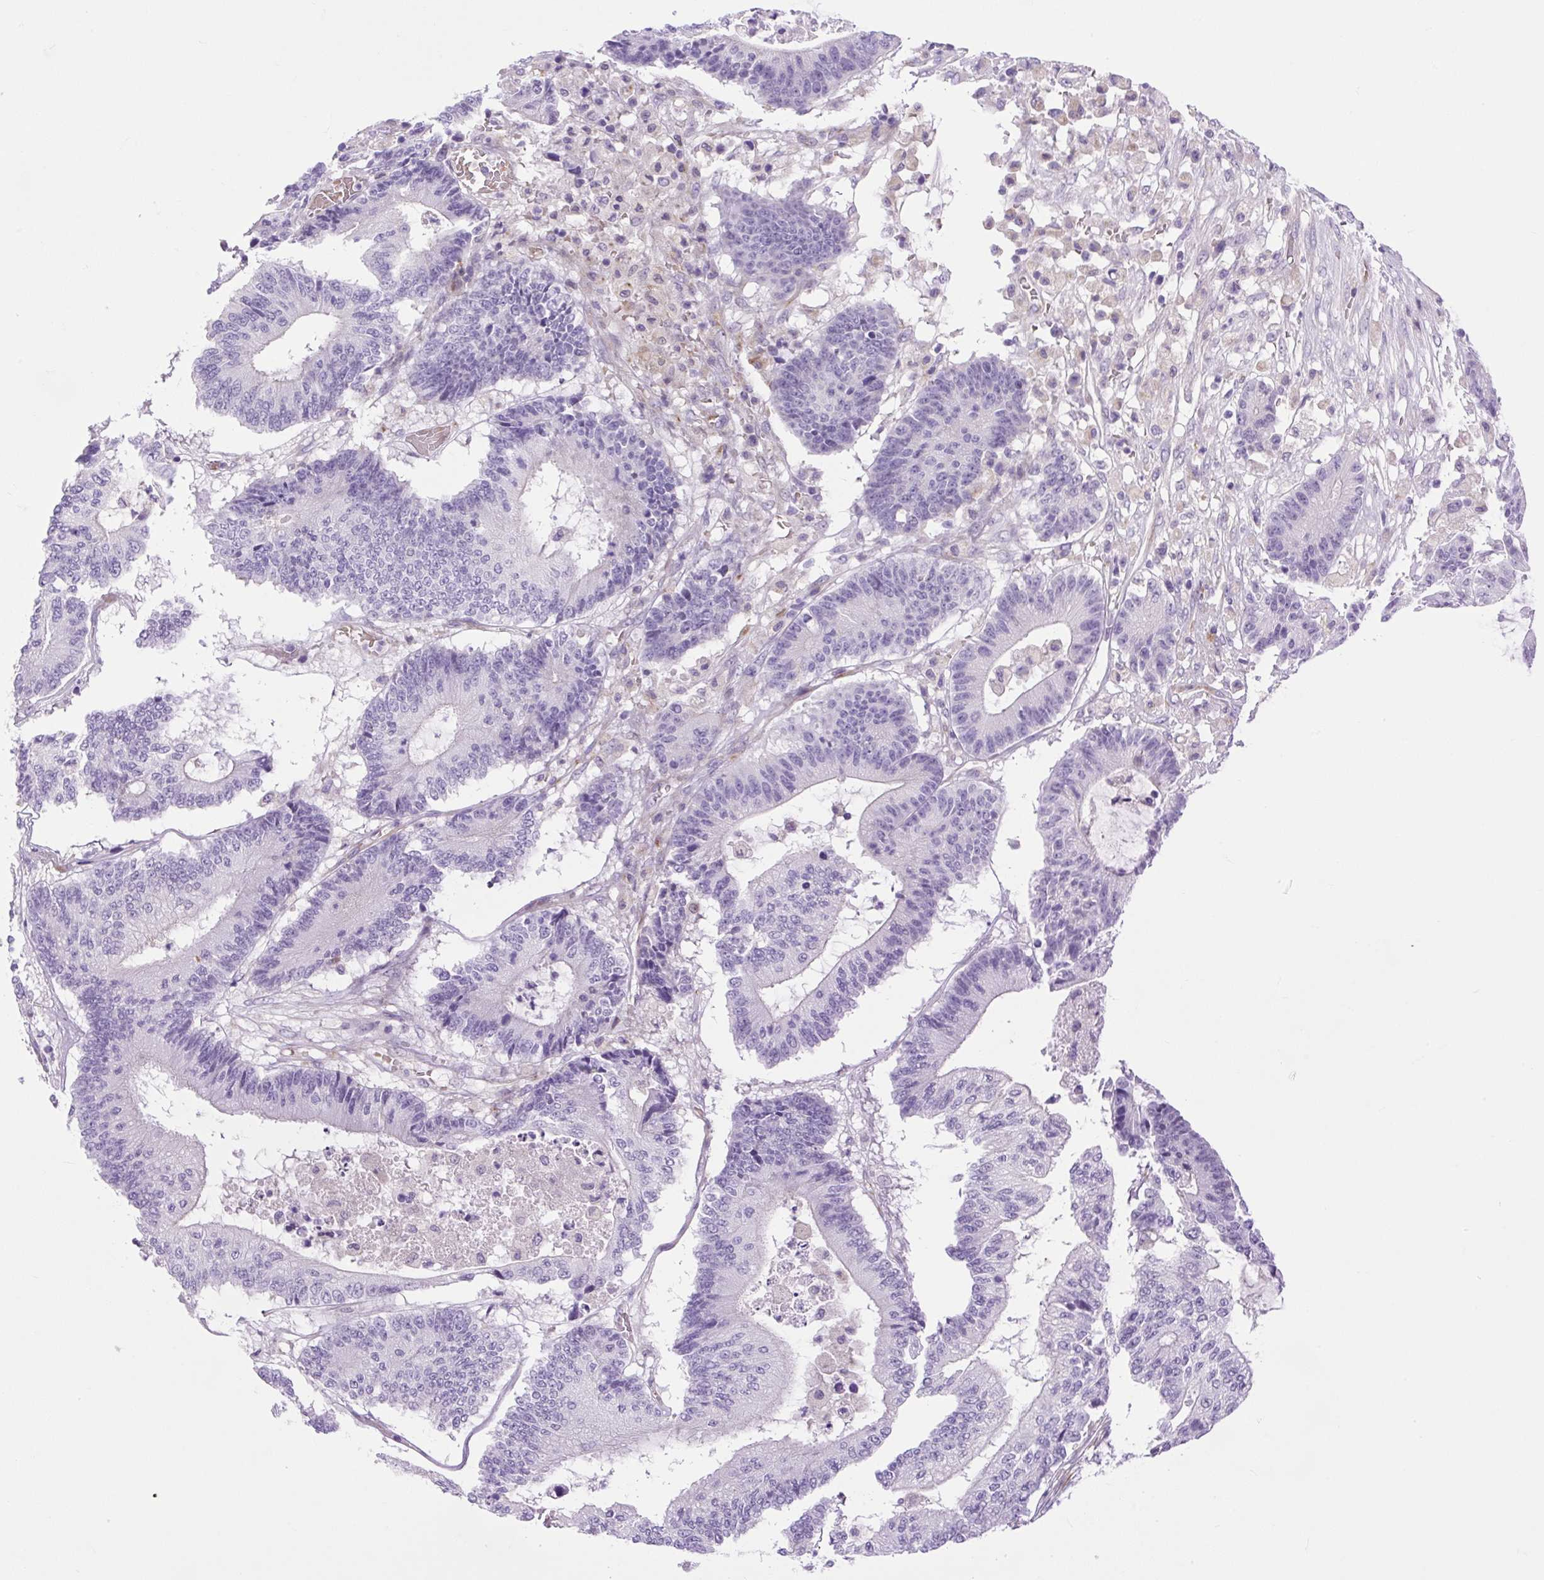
{"staining": {"intensity": "negative", "quantity": "none", "location": "none"}, "tissue": "colorectal cancer", "cell_type": "Tumor cells", "image_type": "cancer", "snomed": [{"axis": "morphology", "description": "Adenocarcinoma, NOS"}, {"axis": "topography", "description": "Colon"}], "caption": "Tumor cells are negative for brown protein staining in colorectal cancer.", "gene": "VWA7", "patient": {"sex": "female", "age": 84}}